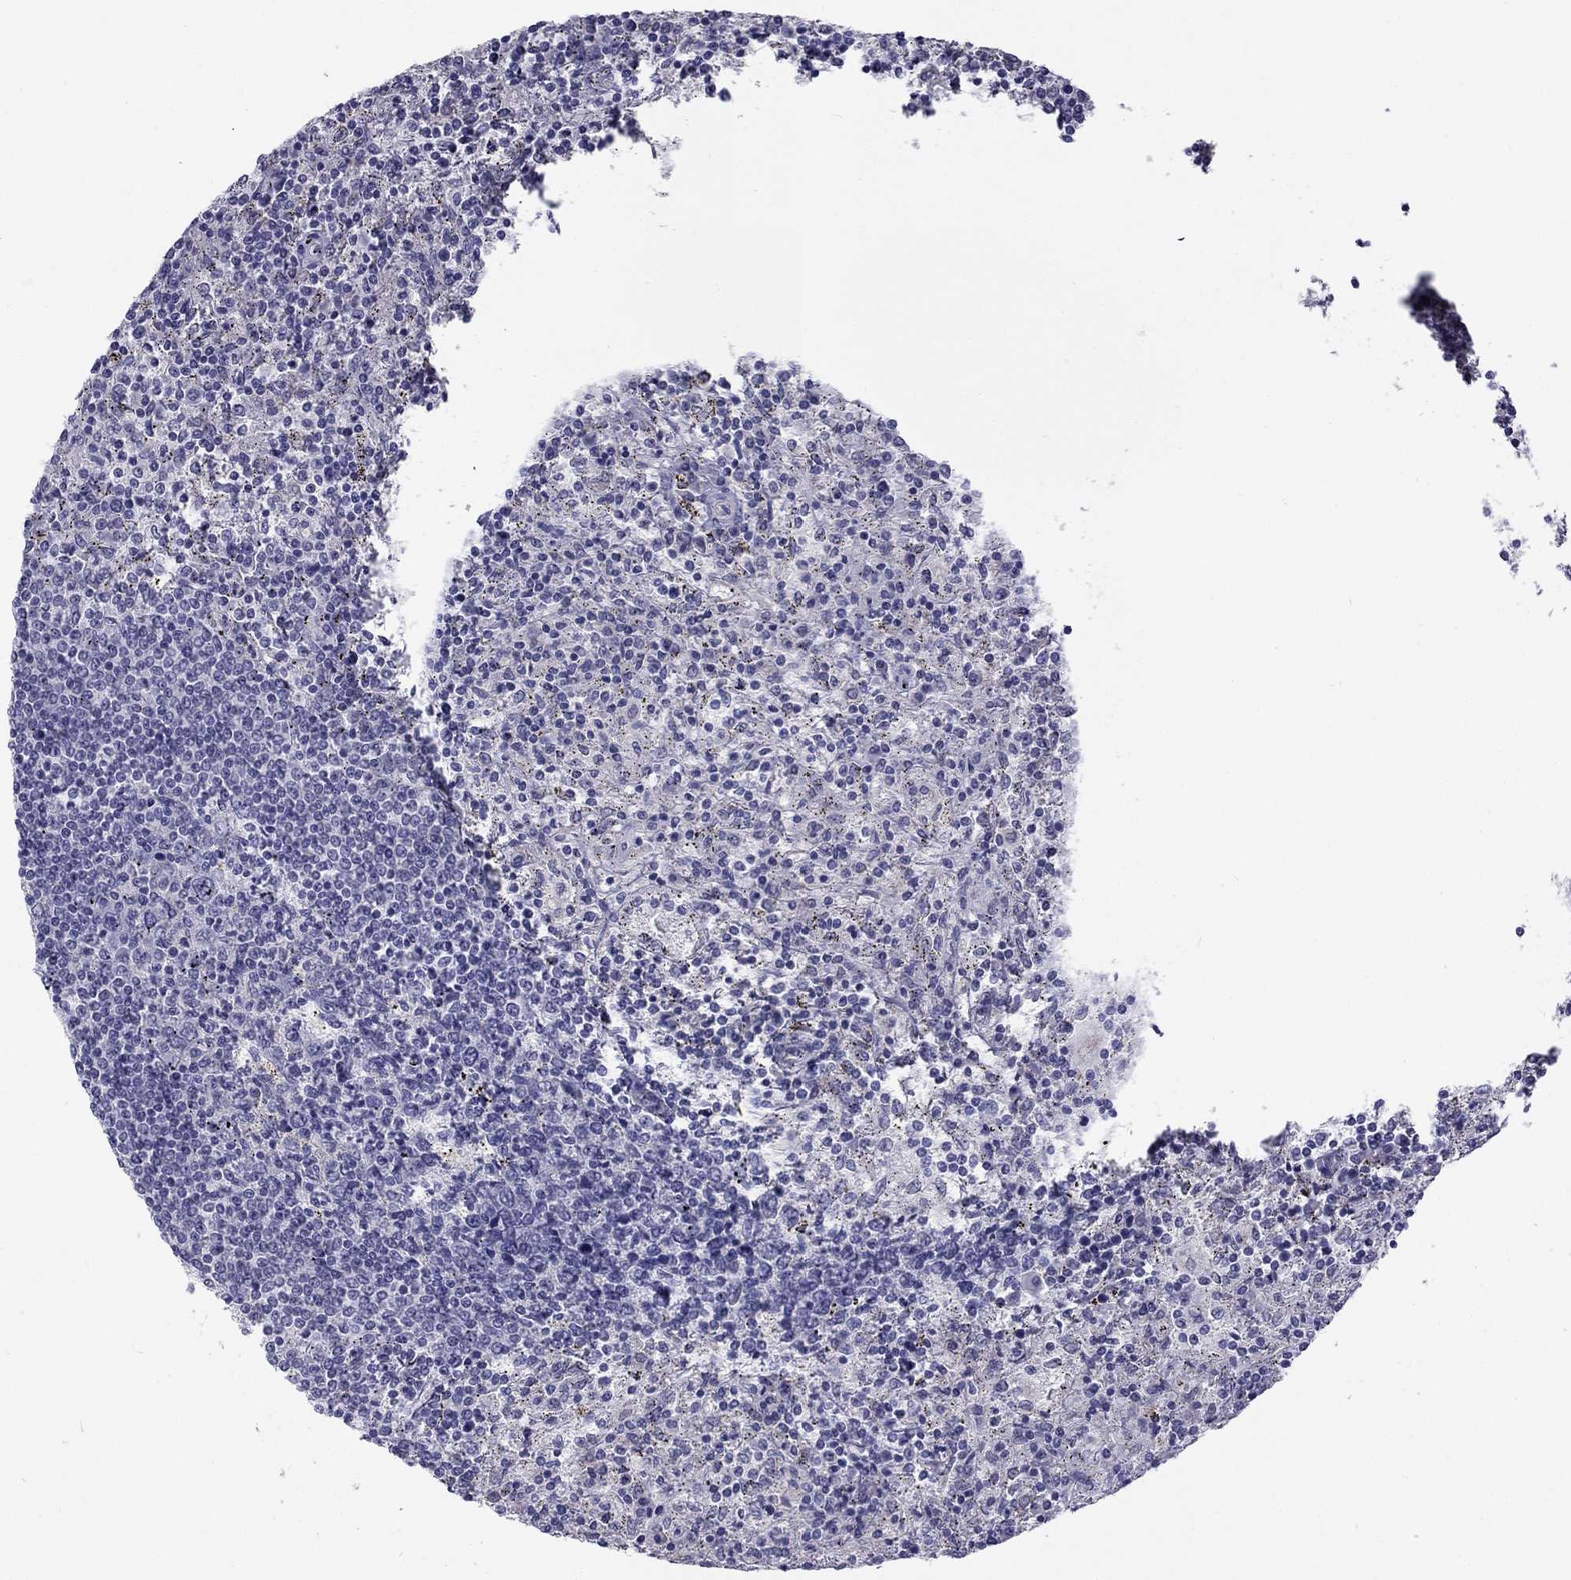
{"staining": {"intensity": "negative", "quantity": "none", "location": "none"}, "tissue": "lymphoma", "cell_type": "Tumor cells", "image_type": "cancer", "snomed": [{"axis": "morphology", "description": "Malignant lymphoma, non-Hodgkin's type, Low grade"}, {"axis": "topography", "description": "Spleen"}], "caption": "Histopathology image shows no significant protein positivity in tumor cells of lymphoma.", "gene": "CLPSL2", "patient": {"sex": "male", "age": 62}}